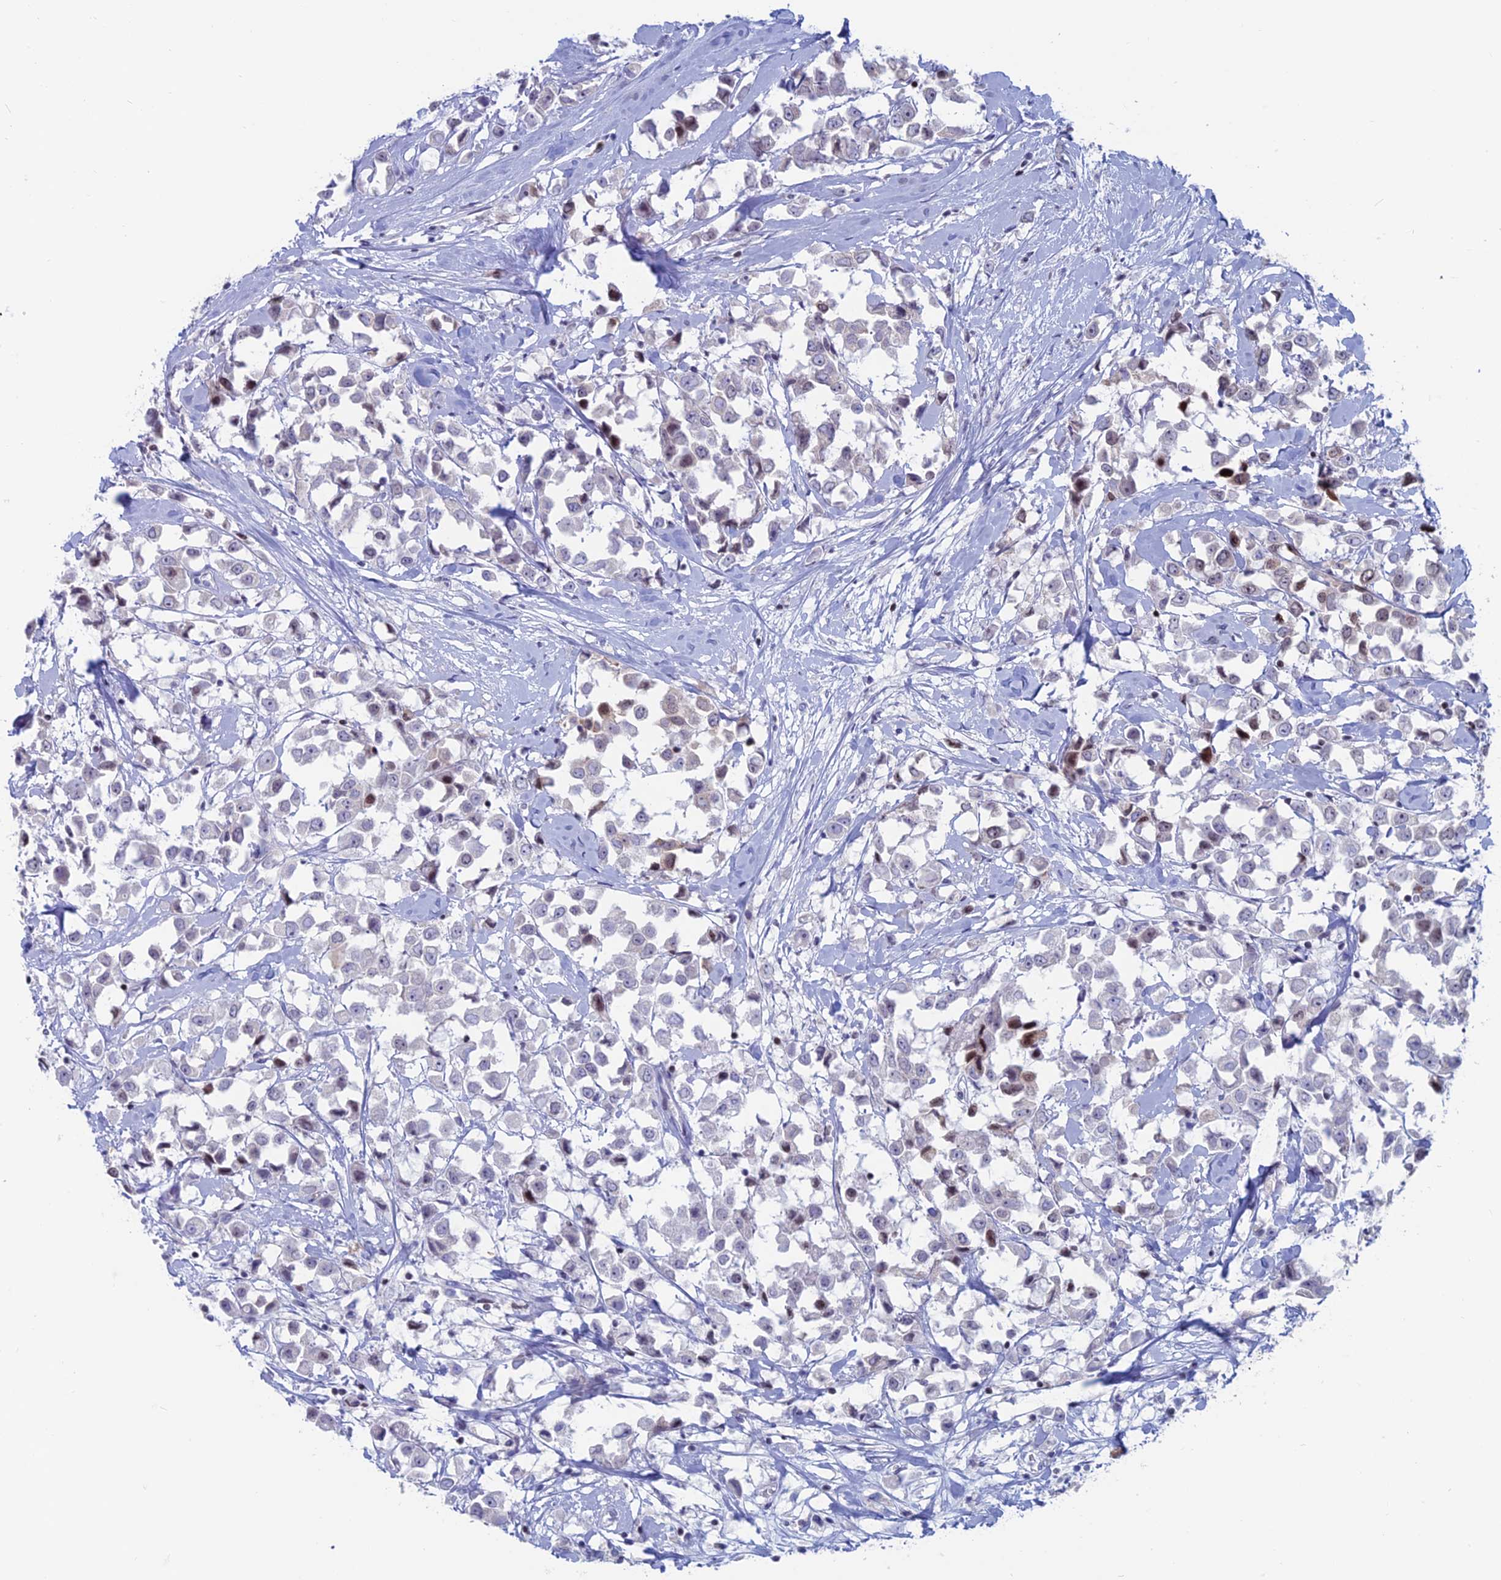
{"staining": {"intensity": "moderate", "quantity": "25%-75%", "location": "nuclear"}, "tissue": "breast cancer", "cell_type": "Tumor cells", "image_type": "cancer", "snomed": [{"axis": "morphology", "description": "Duct carcinoma"}, {"axis": "topography", "description": "Breast"}], "caption": "Immunohistochemical staining of human breast cancer exhibits moderate nuclear protein expression in approximately 25%-75% of tumor cells. (DAB IHC with brightfield microscopy, high magnification).", "gene": "CERS6", "patient": {"sex": "female", "age": 61}}